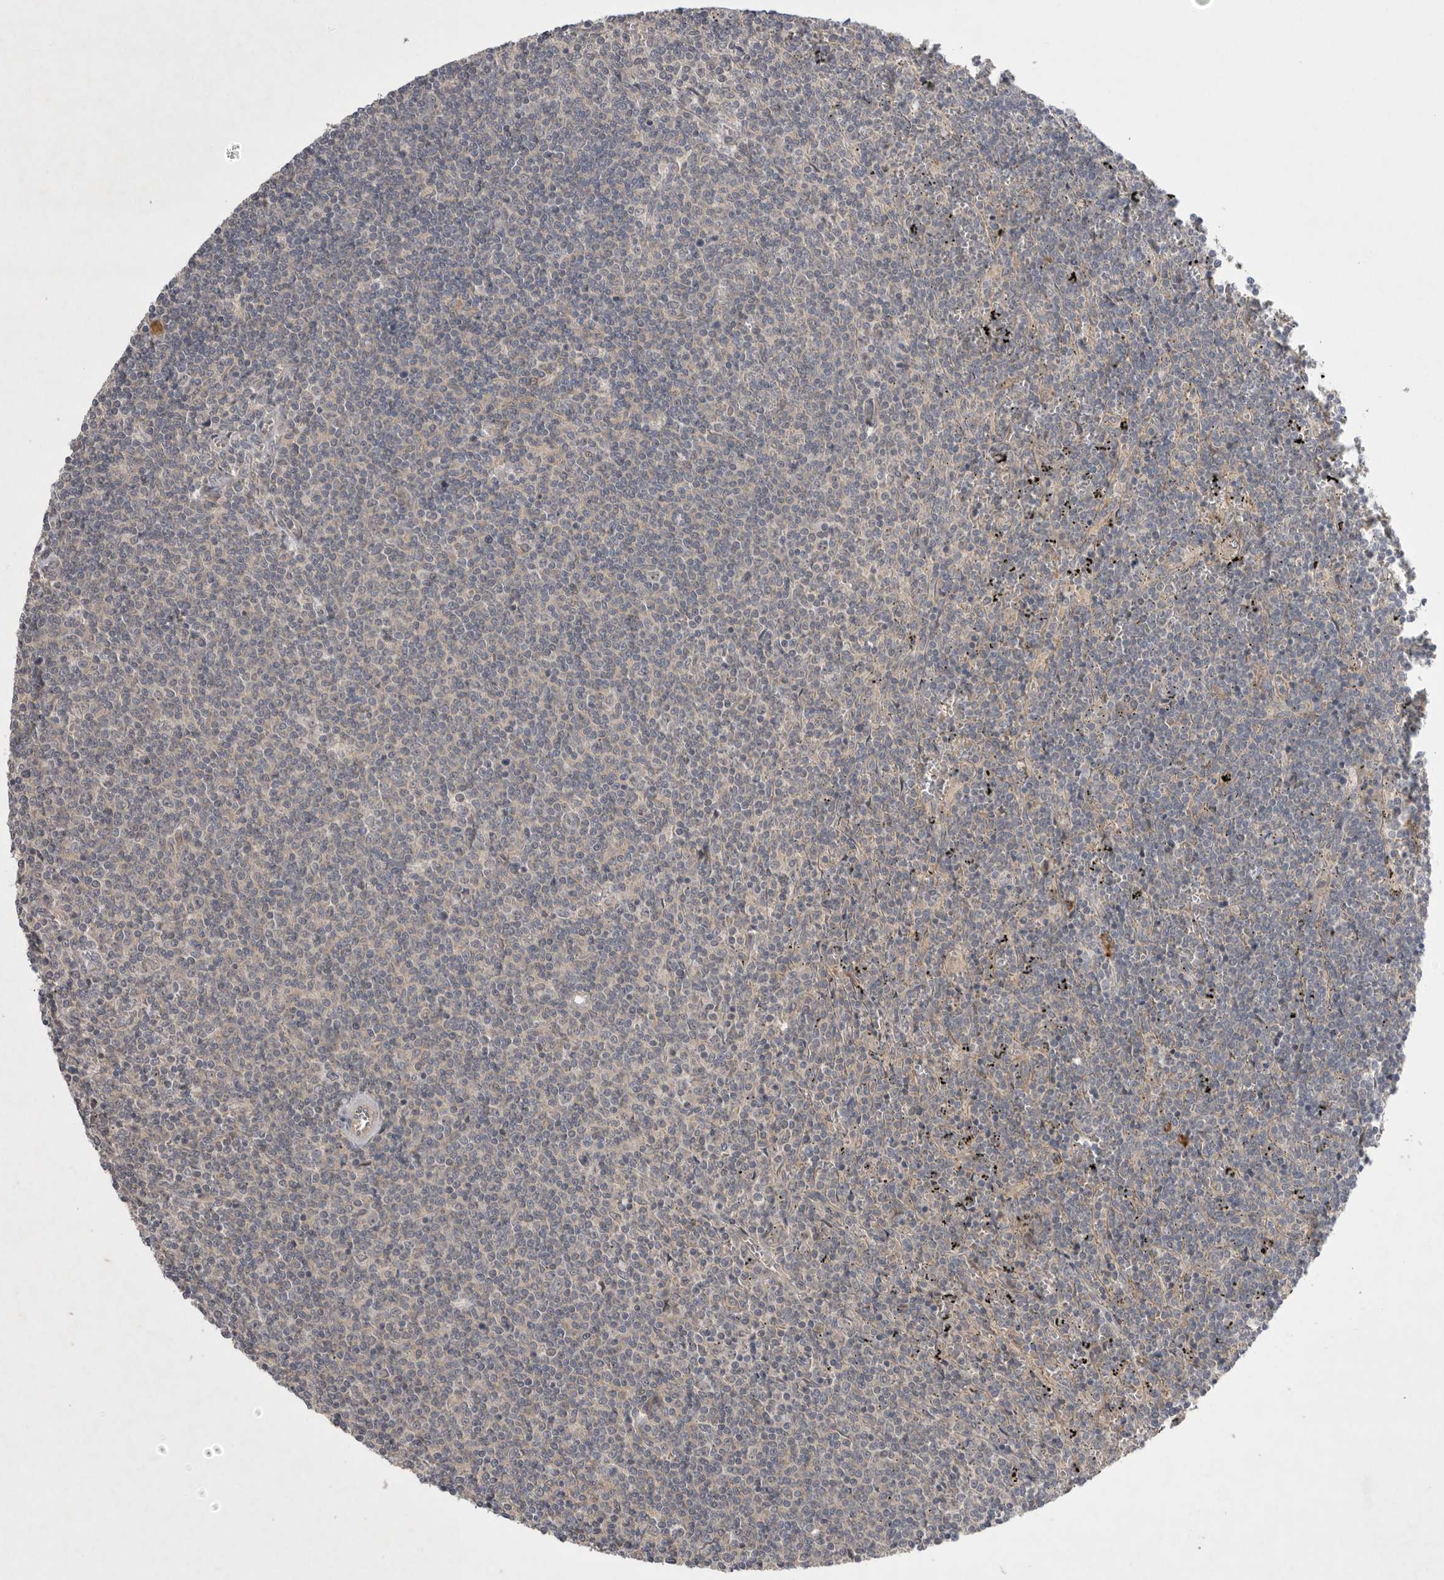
{"staining": {"intensity": "negative", "quantity": "none", "location": "none"}, "tissue": "lymphoma", "cell_type": "Tumor cells", "image_type": "cancer", "snomed": [{"axis": "morphology", "description": "Malignant lymphoma, non-Hodgkin's type, Low grade"}, {"axis": "topography", "description": "Spleen"}], "caption": "Tumor cells show no significant protein staining in lymphoma.", "gene": "NRCAM", "patient": {"sex": "female", "age": 50}}